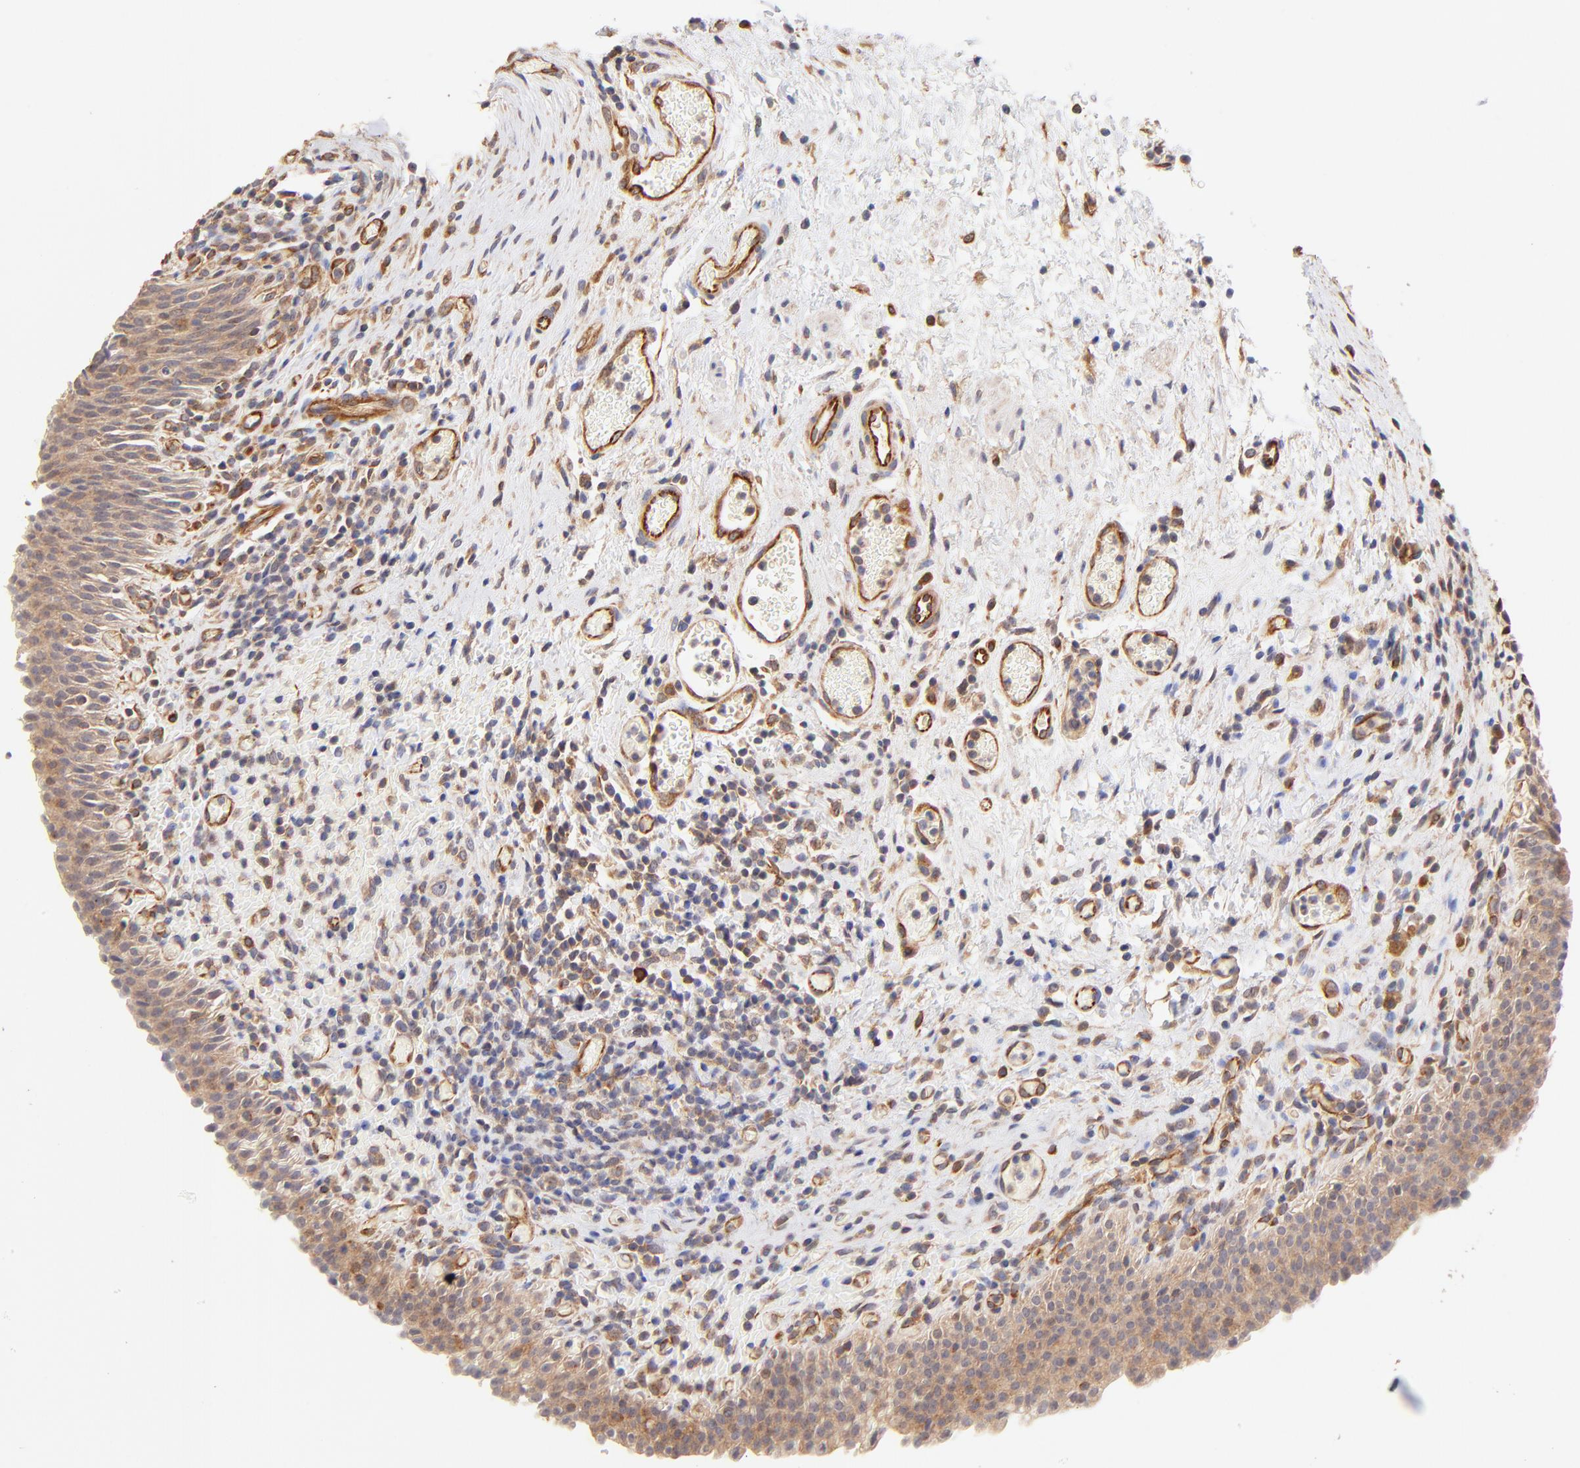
{"staining": {"intensity": "moderate", "quantity": ">75%", "location": "cytoplasmic/membranous"}, "tissue": "urinary bladder", "cell_type": "Urothelial cells", "image_type": "normal", "snomed": [{"axis": "morphology", "description": "Normal tissue, NOS"}, {"axis": "morphology", "description": "Urothelial carcinoma, High grade"}, {"axis": "topography", "description": "Urinary bladder"}], "caption": "Protein expression analysis of unremarkable human urinary bladder reveals moderate cytoplasmic/membranous positivity in approximately >75% of urothelial cells. (DAB IHC, brown staining for protein, blue staining for nuclei).", "gene": "TNFAIP3", "patient": {"sex": "male", "age": 51}}